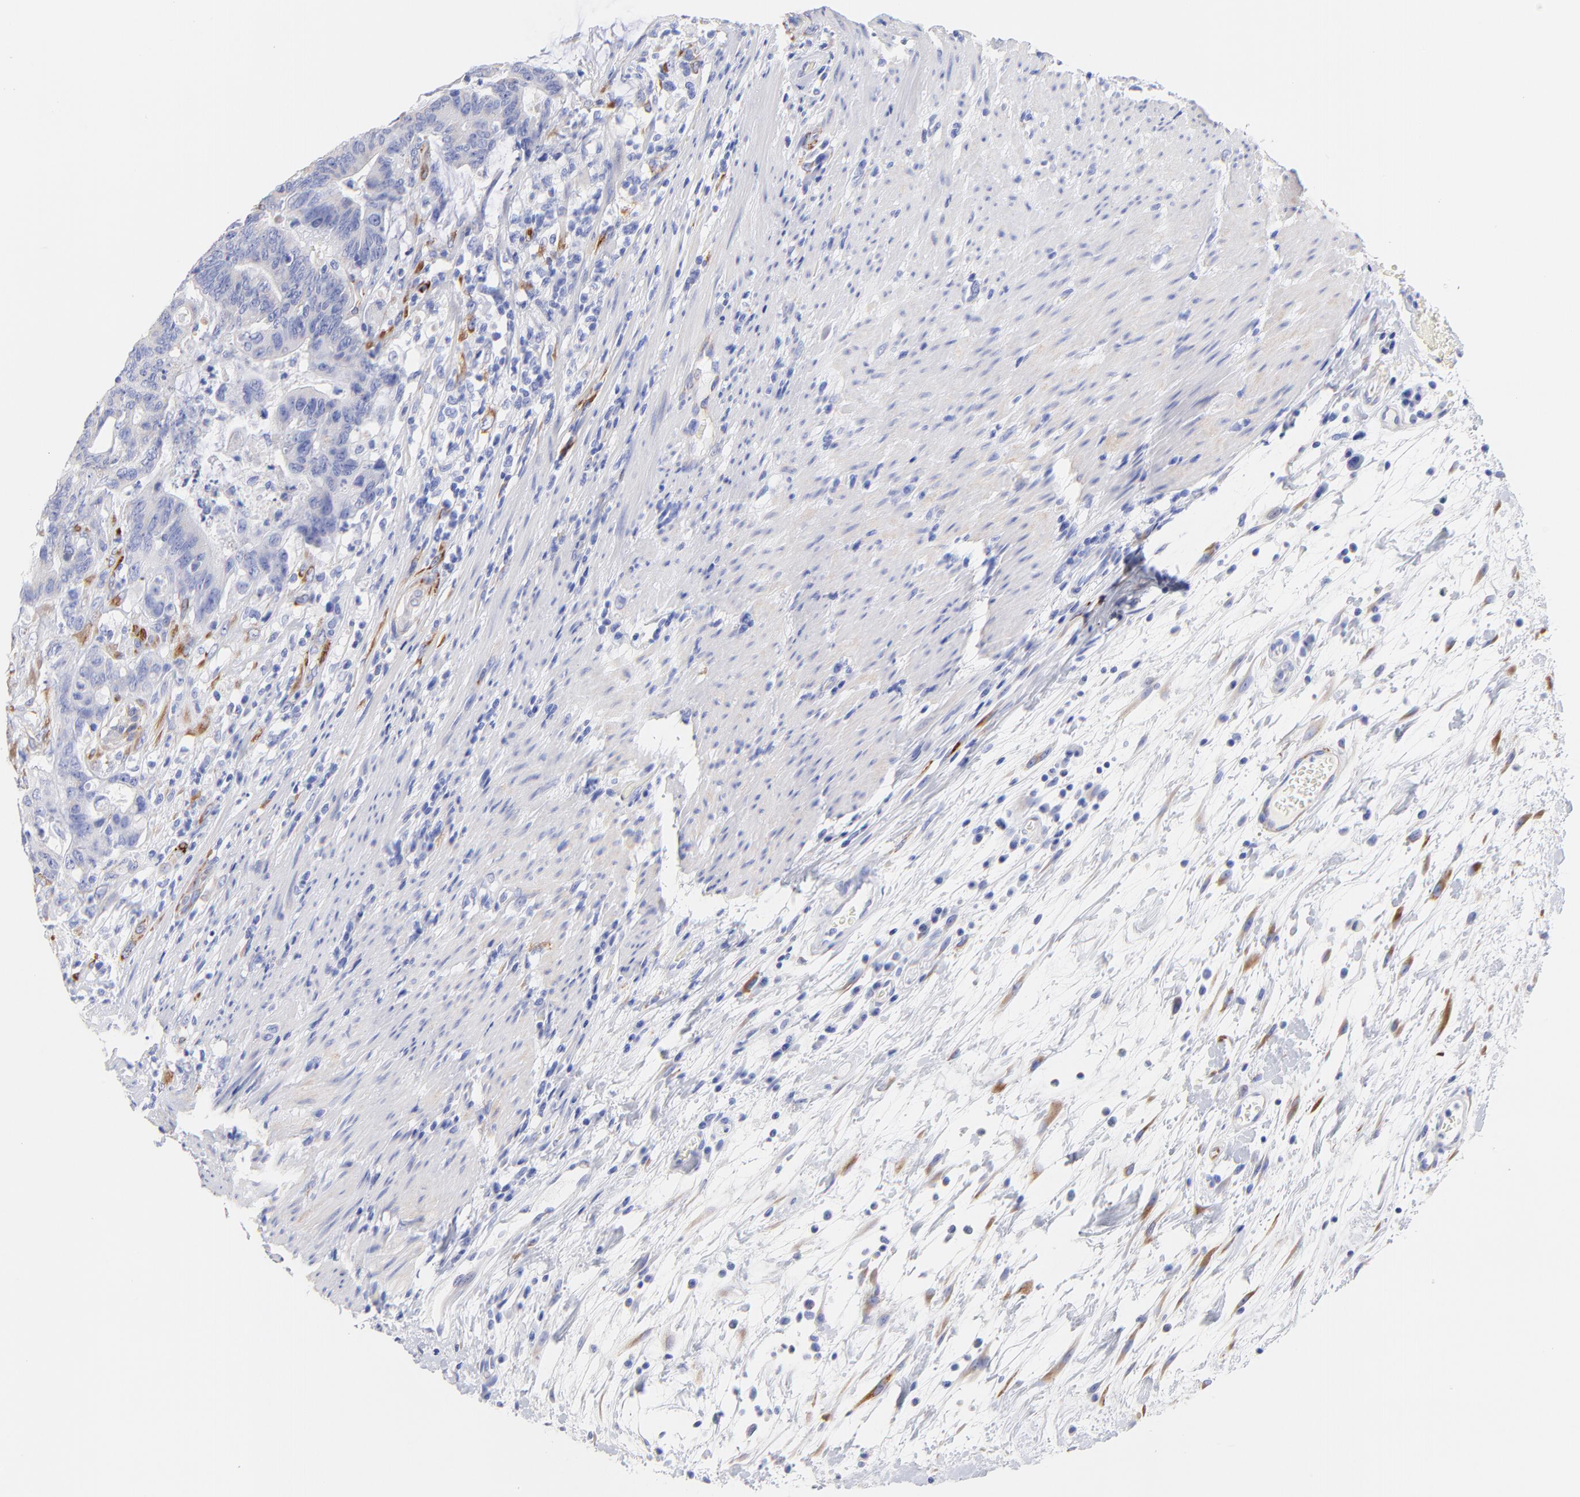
{"staining": {"intensity": "weak", "quantity": "<25%", "location": "cytoplasmic/membranous"}, "tissue": "colorectal cancer", "cell_type": "Tumor cells", "image_type": "cancer", "snomed": [{"axis": "morphology", "description": "Adenocarcinoma, NOS"}, {"axis": "topography", "description": "Colon"}], "caption": "Adenocarcinoma (colorectal) was stained to show a protein in brown. There is no significant staining in tumor cells.", "gene": "C1QTNF6", "patient": {"sex": "male", "age": 54}}